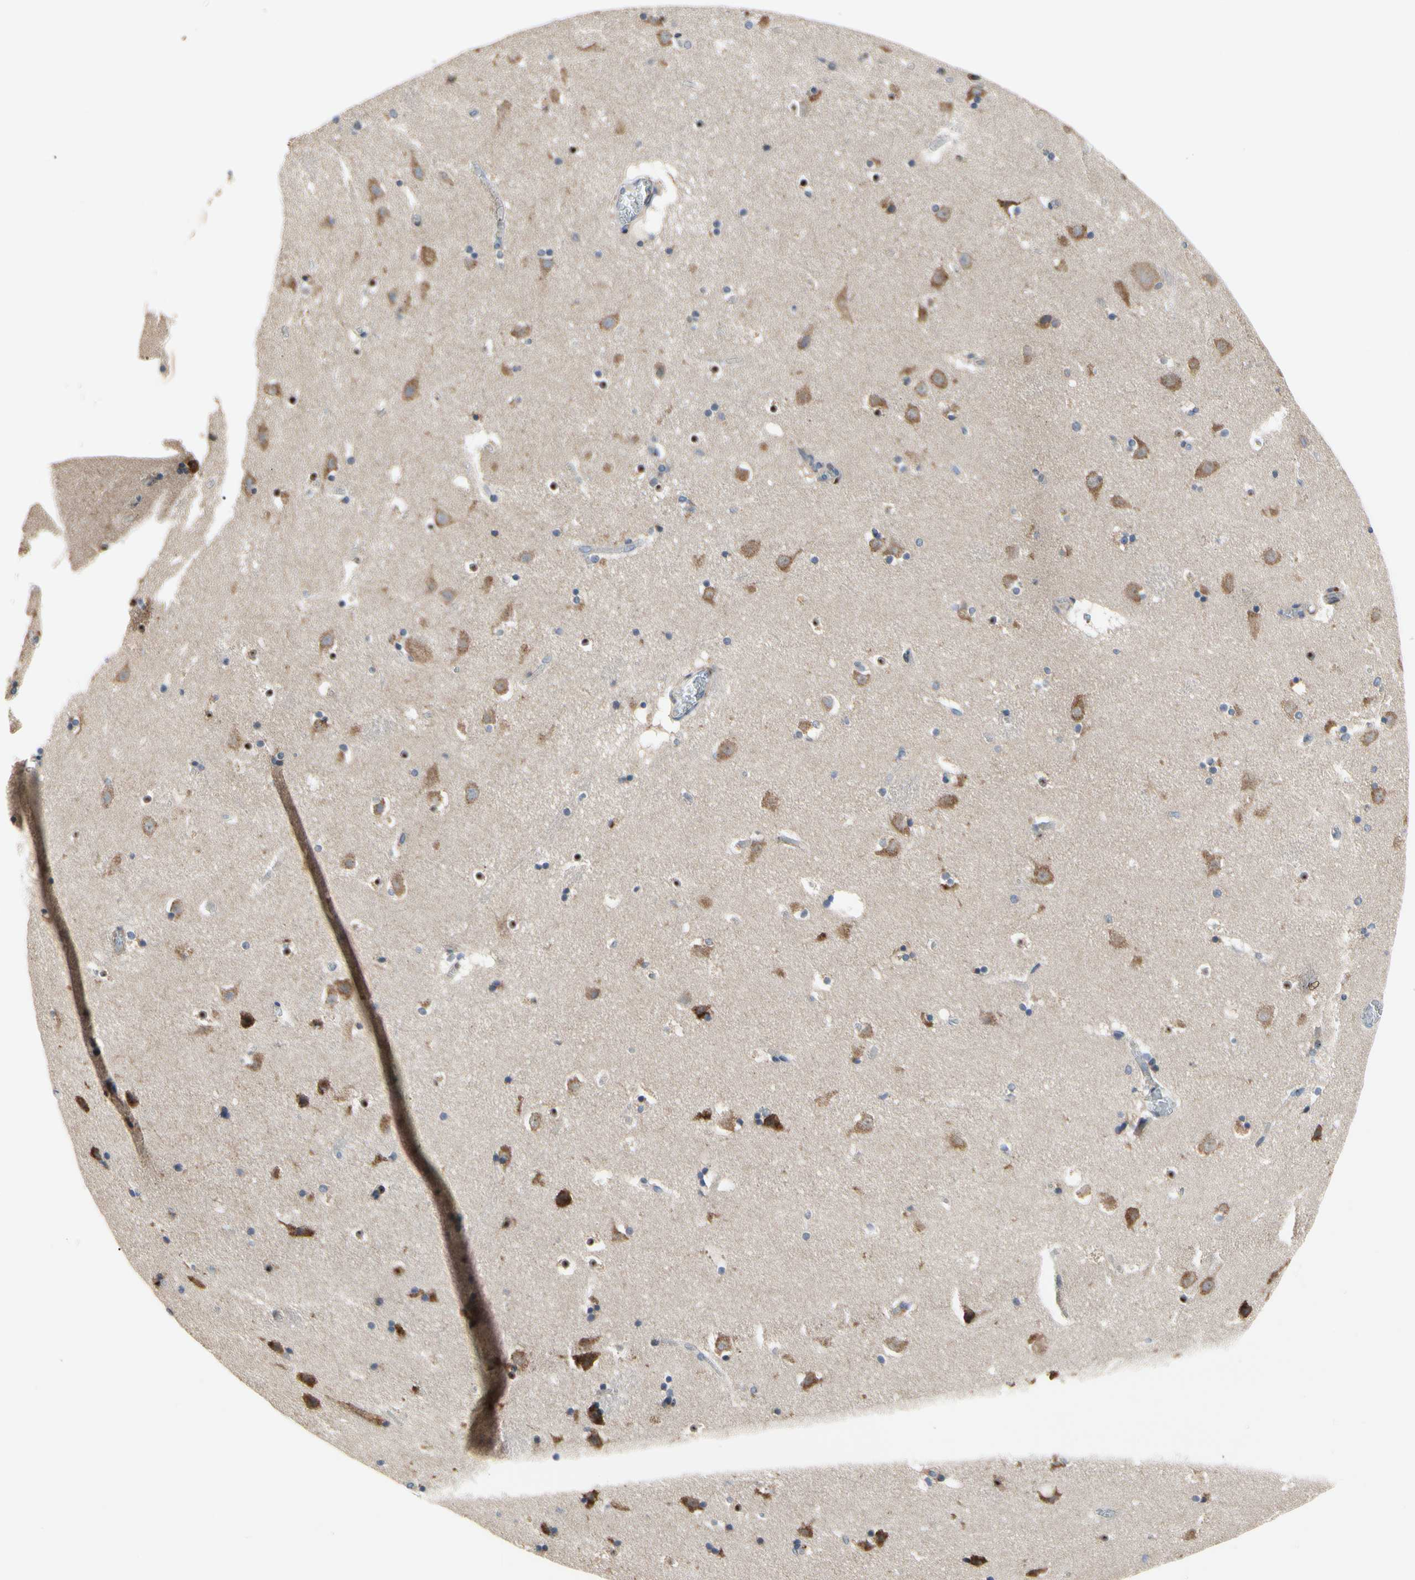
{"staining": {"intensity": "weak", "quantity": ">75%", "location": "cytoplasmic/membranous"}, "tissue": "caudate", "cell_type": "Glial cells", "image_type": "normal", "snomed": [{"axis": "morphology", "description": "Normal tissue, NOS"}, {"axis": "topography", "description": "Lateral ventricle wall"}], "caption": "Human caudate stained with a brown dye demonstrates weak cytoplasmic/membranous positive expression in approximately >75% of glial cells.", "gene": "MMEL1", "patient": {"sex": "male", "age": 45}}